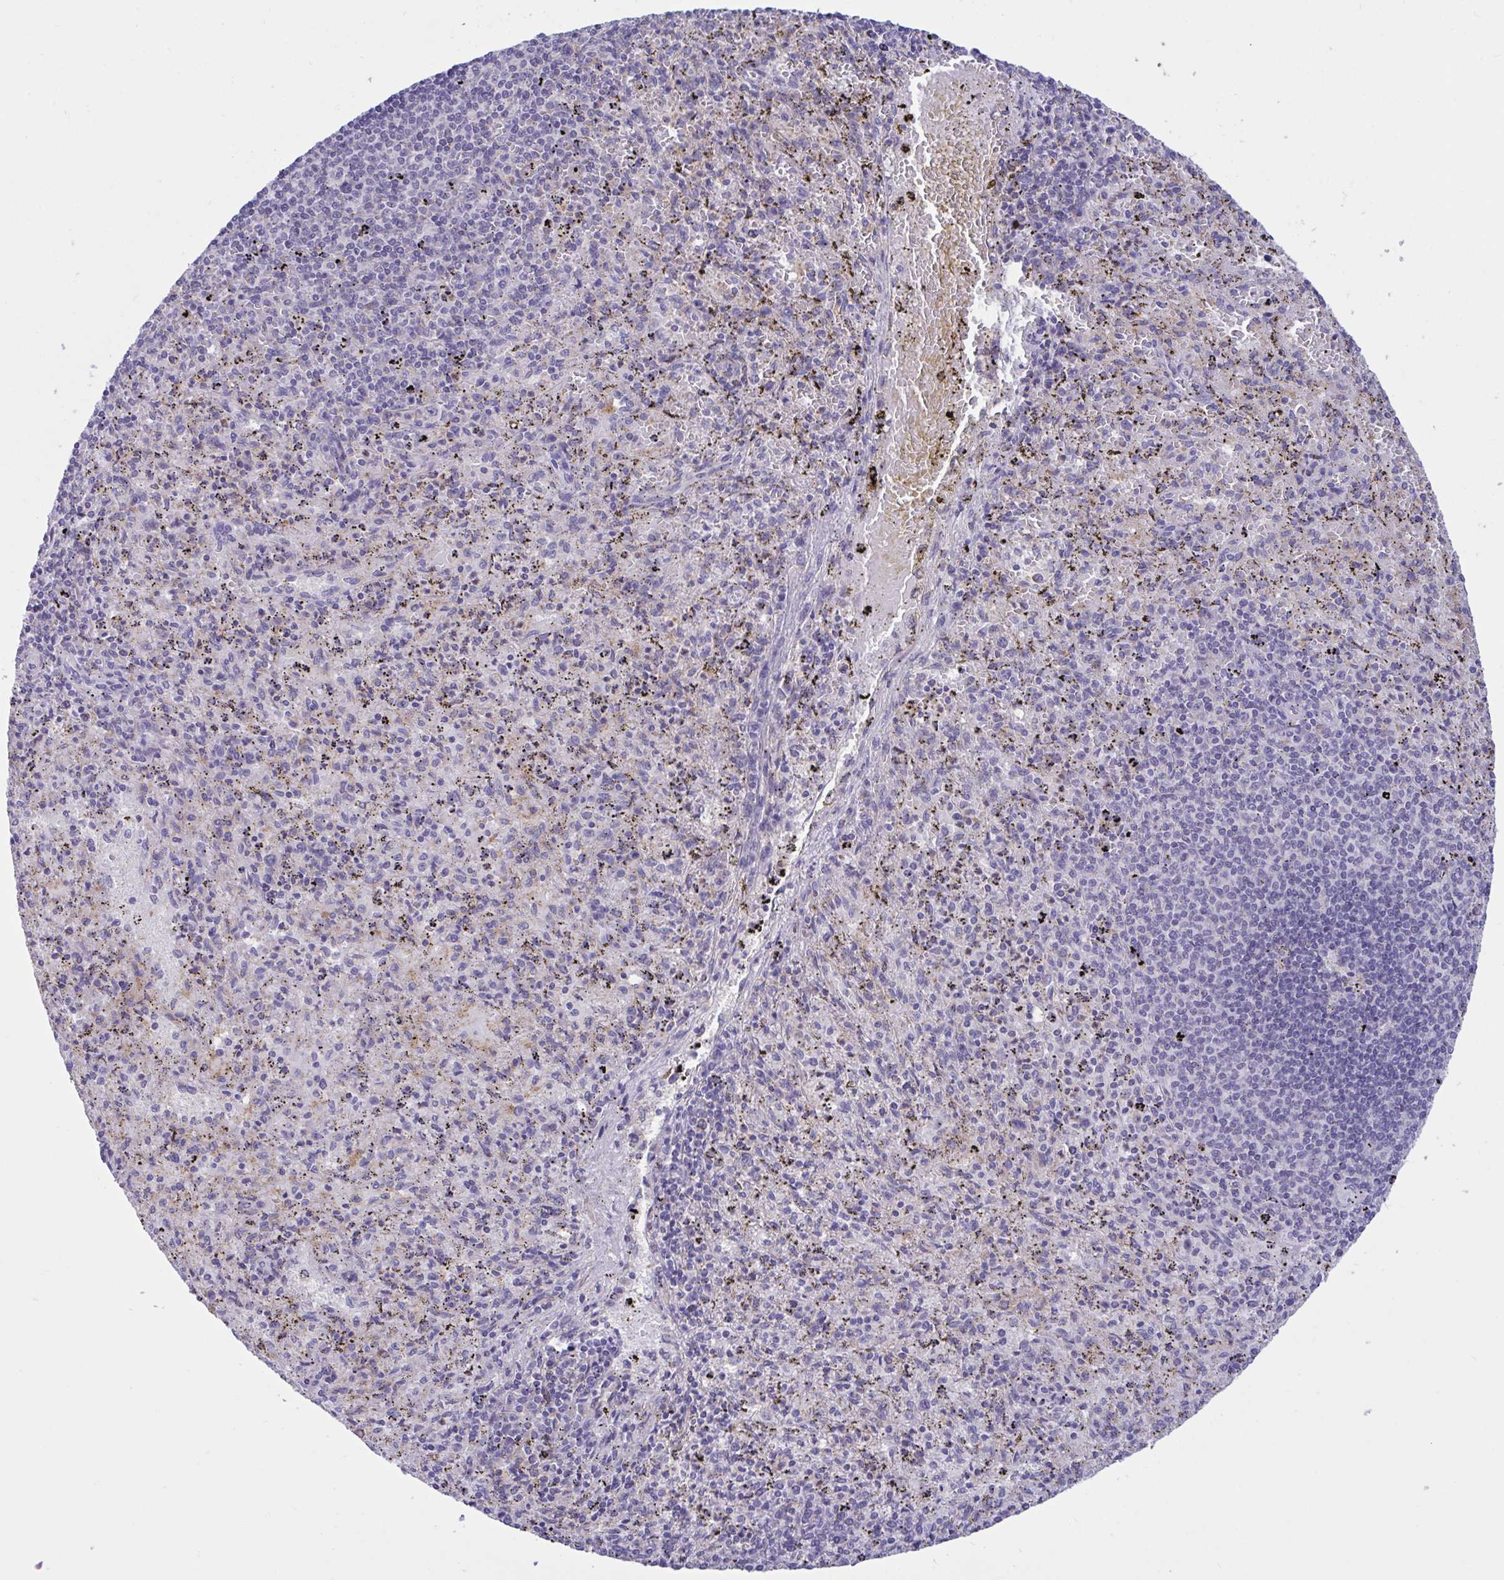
{"staining": {"intensity": "negative", "quantity": "none", "location": "none"}, "tissue": "spleen", "cell_type": "Cells in red pulp", "image_type": "normal", "snomed": [{"axis": "morphology", "description": "Normal tissue, NOS"}, {"axis": "topography", "description": "Spleen"}], "caption": "High magnification brightfield microscopy of benign spleen stained with DAB (3,3'-diaminobenzidine) (brown) and counterstained with hematoxylin (blue): cells in red pulp show no significant expression.", "gene": "OXLD1", "patient": {"sex": "male", "age": 57}}